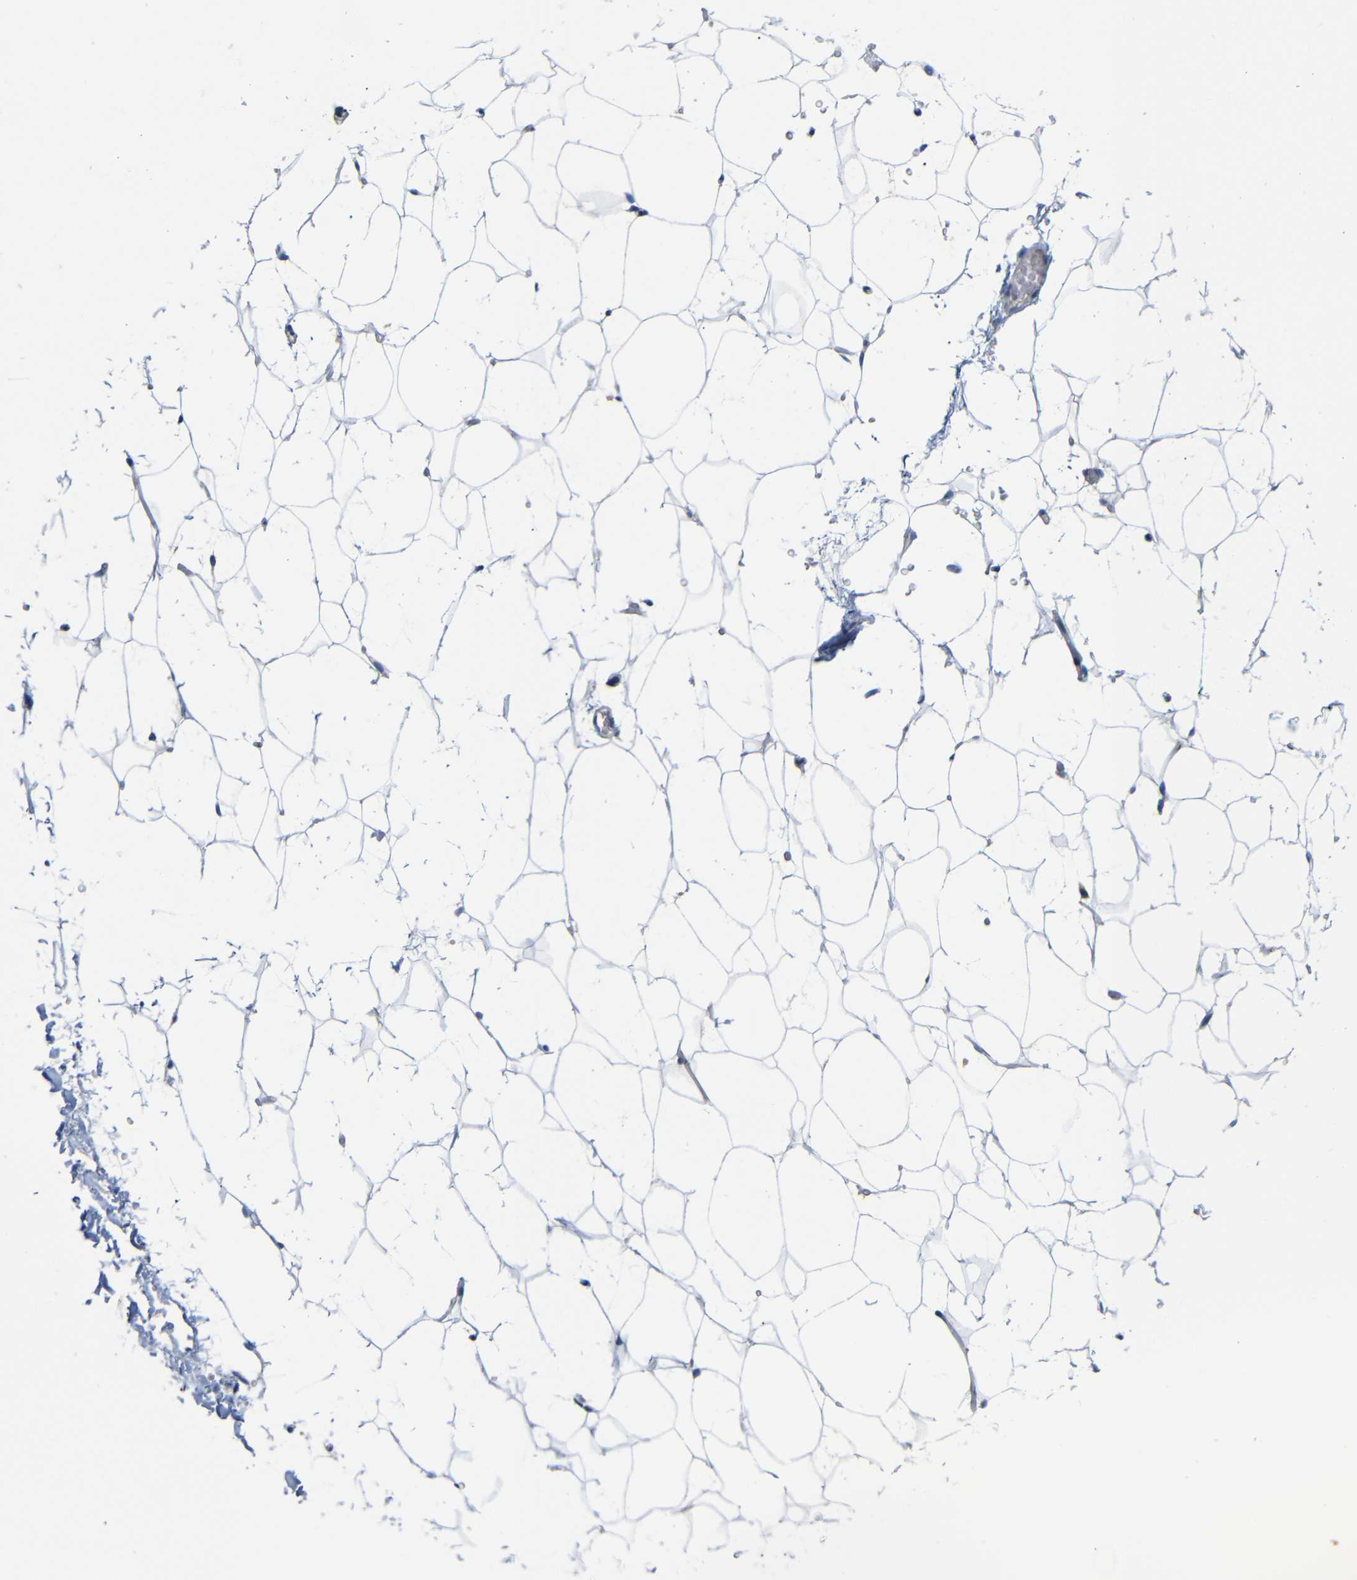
{"staining": {"intensity": "negative", "quantity": "none", "location": "none"}, "tissue": "adipose tissue", "cell_type": "Adipocytes", "image_type": "normal", "snomed": [{"axis": "morphology", "description": "Normal tissue, NOS"}, {"axis": "topography", "description": "Breast"}, {"axis": "topography", "description": "Soft tissue"}], "caption": "A high-resolution photomicrograph shows immunohistochemistry (IHC) staining of unremarkable adipose tissue, which demonstrates no significant positivity in adipocytes. The staining is performed using DAB (3,3'-diaminobenzidine) brown chromogen with nuclei counter-stained in using hematoxylin.", "gene": "TBC1D32", "patient": {"sex": "female", "age": 75}}